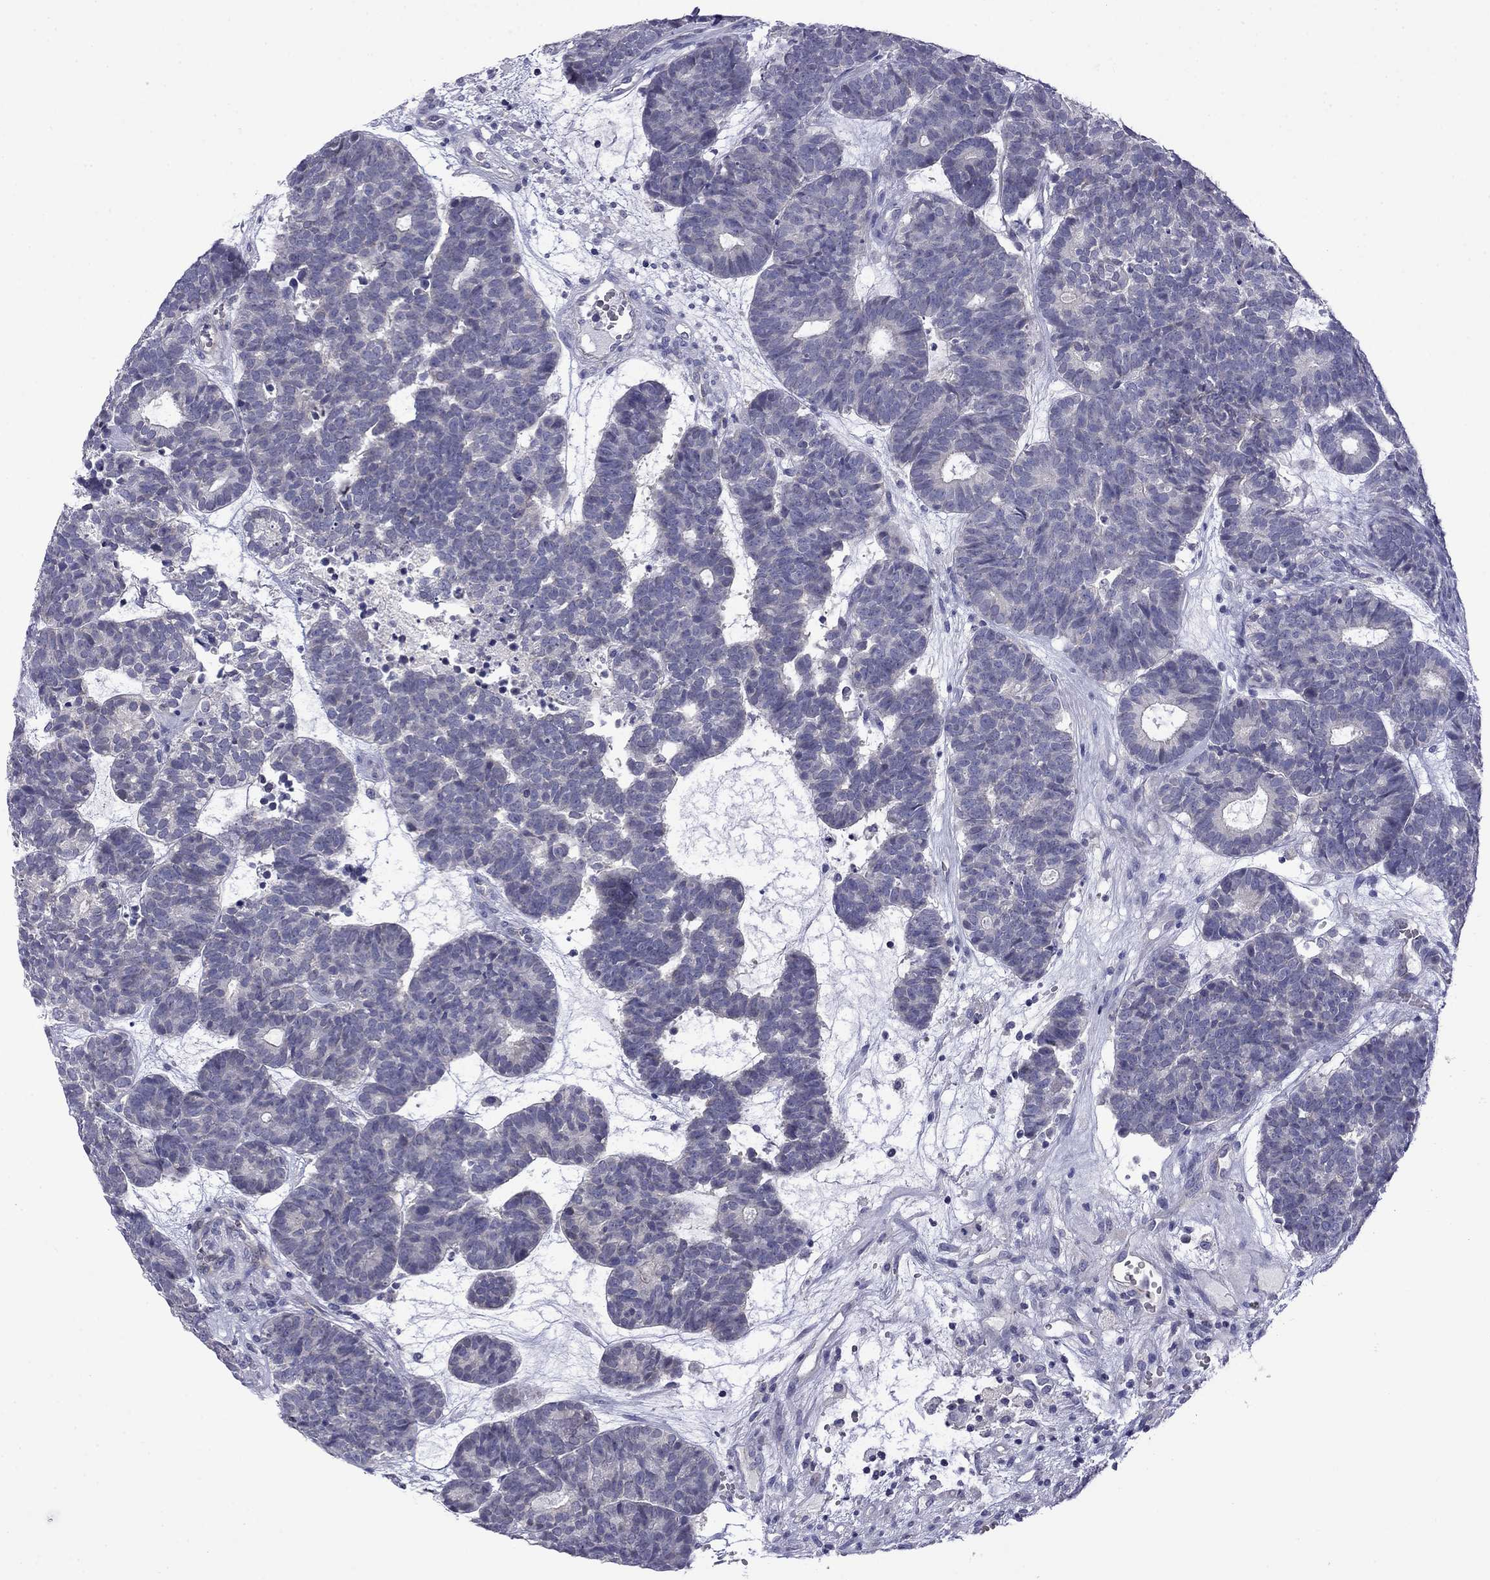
{"staining": {"intensity": "negative", "quantity": "none", "location": "none"}, "tissue": "head and neck cancer", "cell_type": "Tumor cells", "image_type": "cancer", "snomed": [{"axis": "morphology", "description": "Adenocarcinoma, NOS"}, {"axis": "topography", "description": "Head-Neck"}], "caption": "A photomicrograph of head and neck adenocarcinoma stained for a protein shows no brown staining in tumor cells.", "gene": "PRR18", "patient": {"sex": "female", "age": 81}}